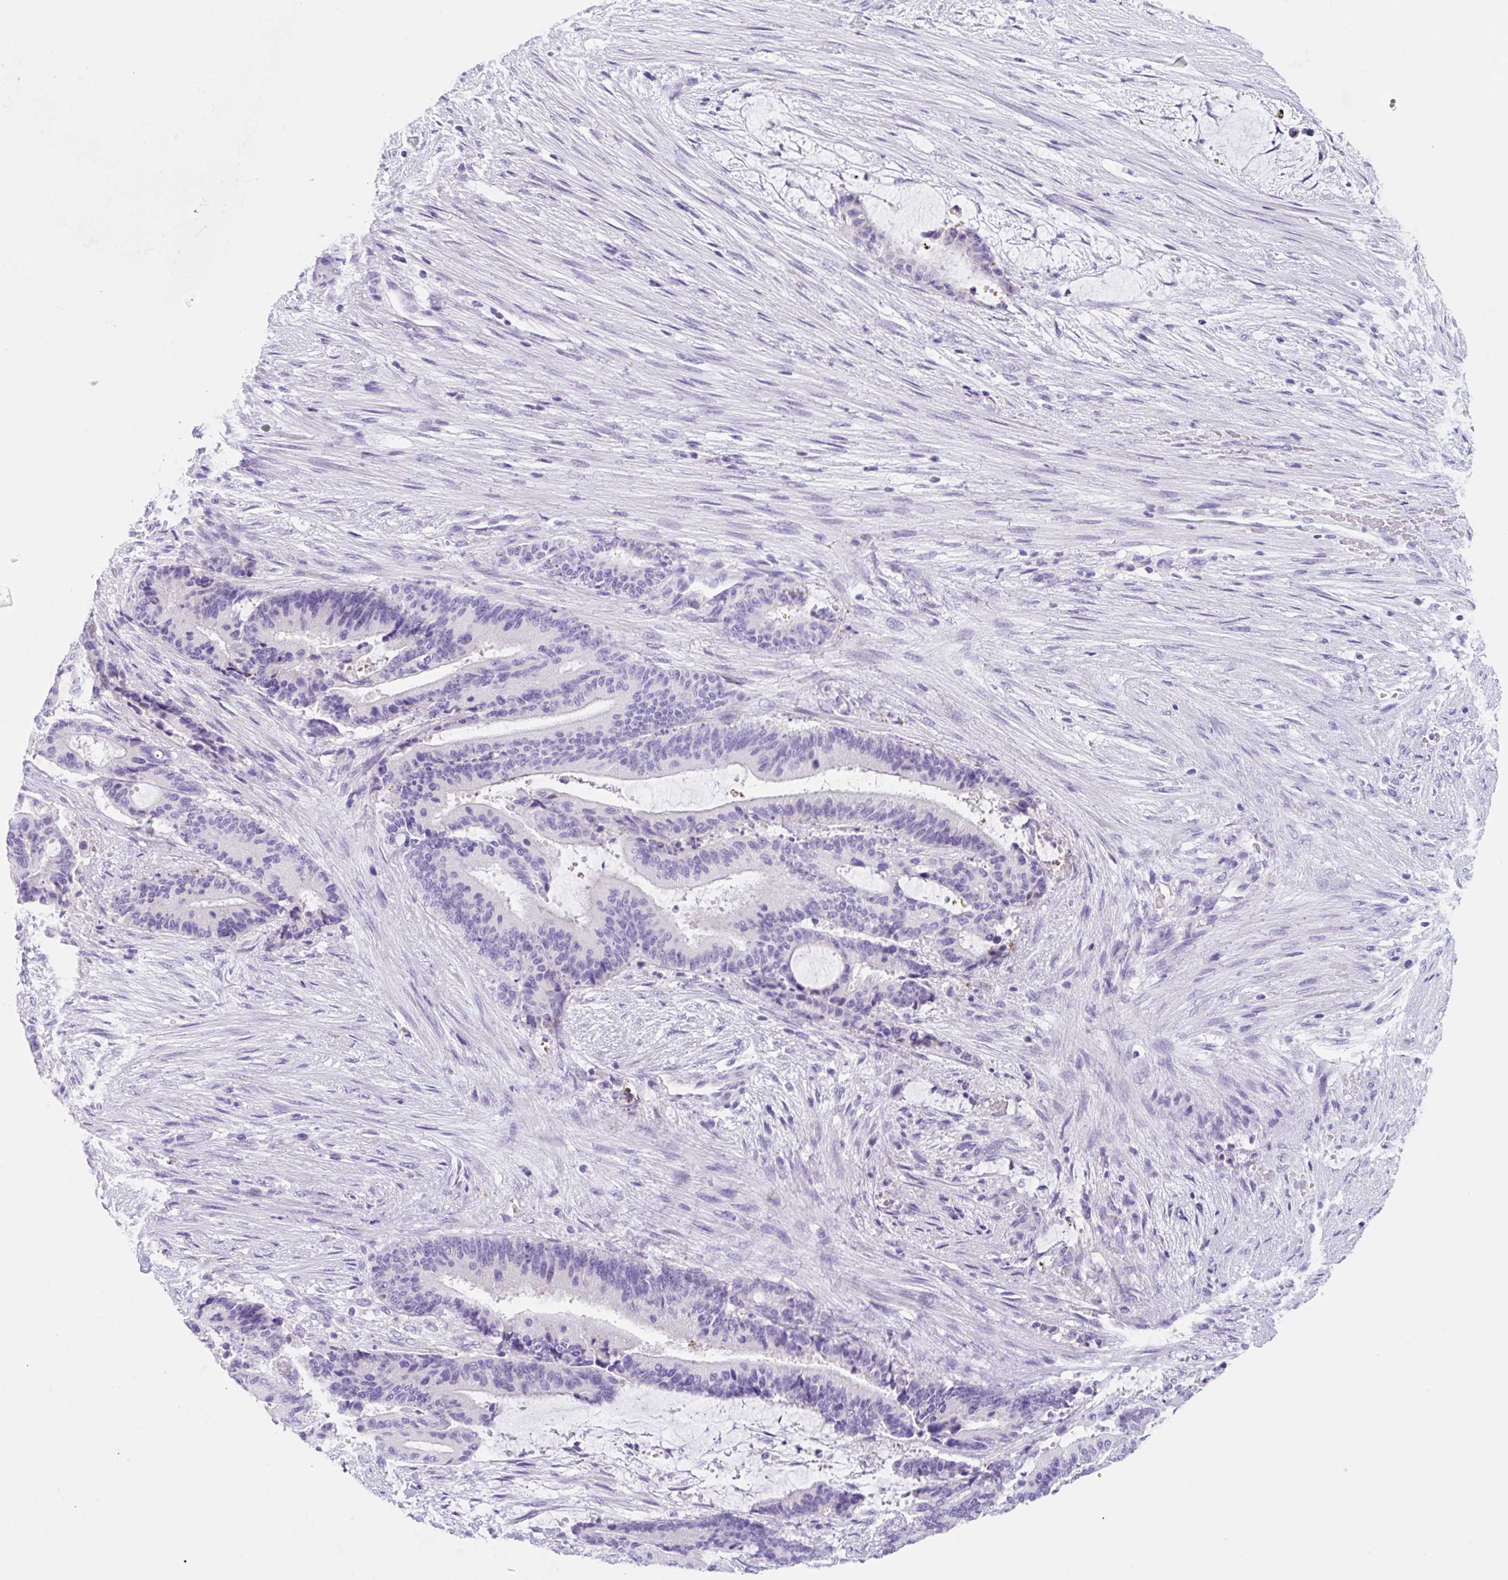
{"staining": {"intensity": "negative", "quantity": "none", "location": "none"}, "tissue": "liver cancer", "cell_type": "Tumor cells", "image_type": "cancer", "snomed": [{"axis": "morphology", "description": "Normal tissue, NOS"}, {"axis": "morphology", "description": "Cholangiocarcinoma"}, {"axis": "topography", "description": "Liver"}, {"axis": "topography", "description": "Peripheral nerve tissue"}], "caption": "This image is of cholangiocarcinoma (liver) stained with immunohistochemistry (IHC) to label a protein in brown with the nuclei are counter-stained blue. There is no positivity in tumor cells. (DAB IHC with hematoxylin counter stain).", "gene": "KLK8", "patient": {"sex": "female", "age": 73}}